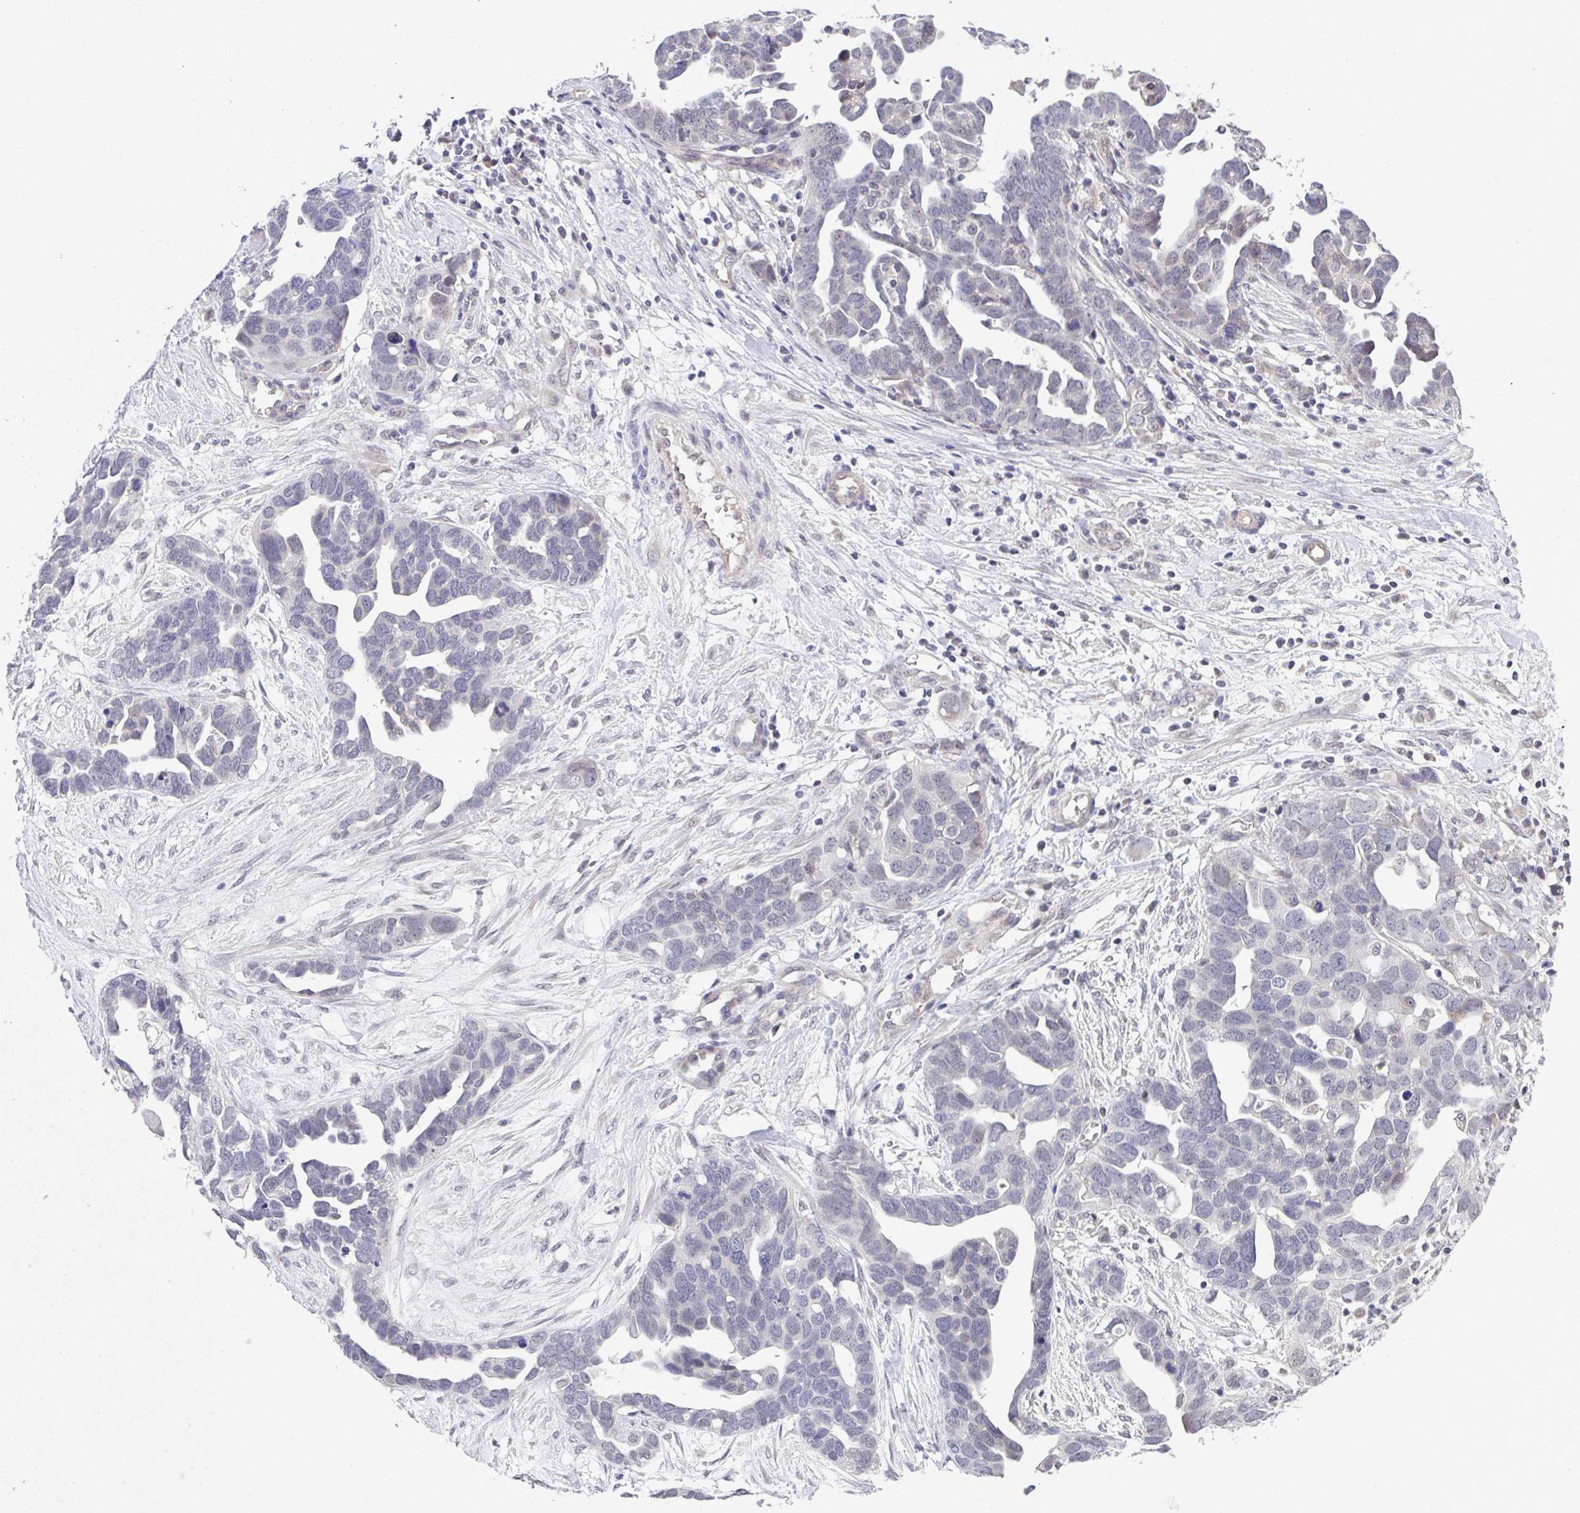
{"staining": {"intensity": "negative", "quantity": "none", "location": "none"}, "tissue": "ovarian cancer", "cell_type": "Tumor cells", "image_type": "cancer", "snomed": [{"axis": "morphology", "description": "Cystadenocarcinoma, serous, NOS"}, {"axis": "topography", "description": "Ovary"}], "caption": "Immunohistochemical staining of human ovarian serous cystadenocarcinoma shows no significant staining in tumor cells.", "gene": "C9orf64", "patient": {"sex": "female", "age": 54}}